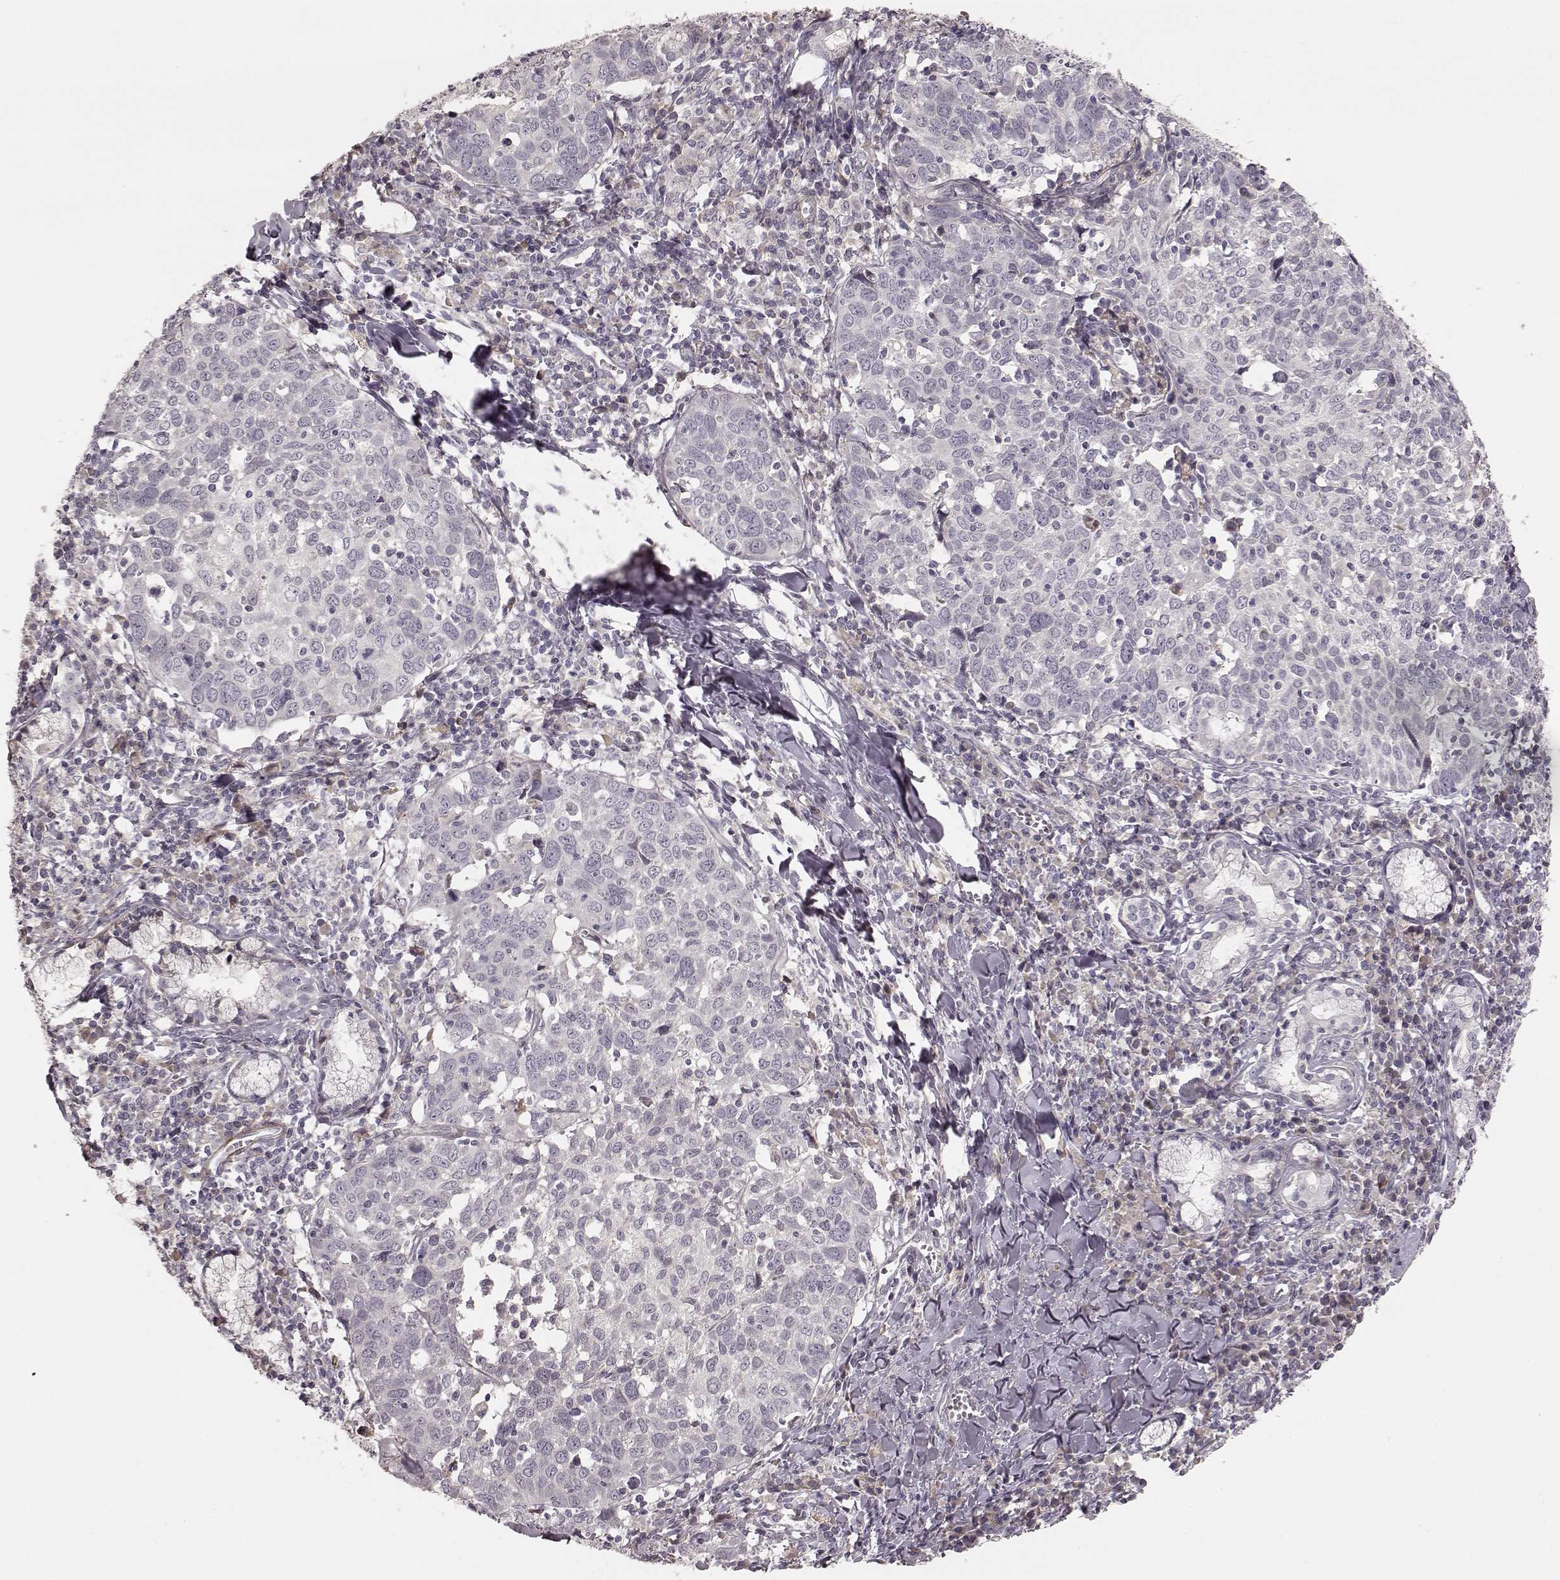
{"staining": {"intensity": "negative", "quantity": "none", "location": "none"}, "tissue": "lung cancer", "cell_type": "Tumor cells", "image_type": "cancer", "snomed": [{"axis": "morphology", "description": "Squamous cell carcinoma, NOS"}, {"axis": "topography", "description": "Lung"}], "caption": "Tumor cells are negative for brown protein staining in lung cancer (squamous cell carcinoma).", "gene": "KCNJ9", "patient": {"sex": "male", "age": 57}}